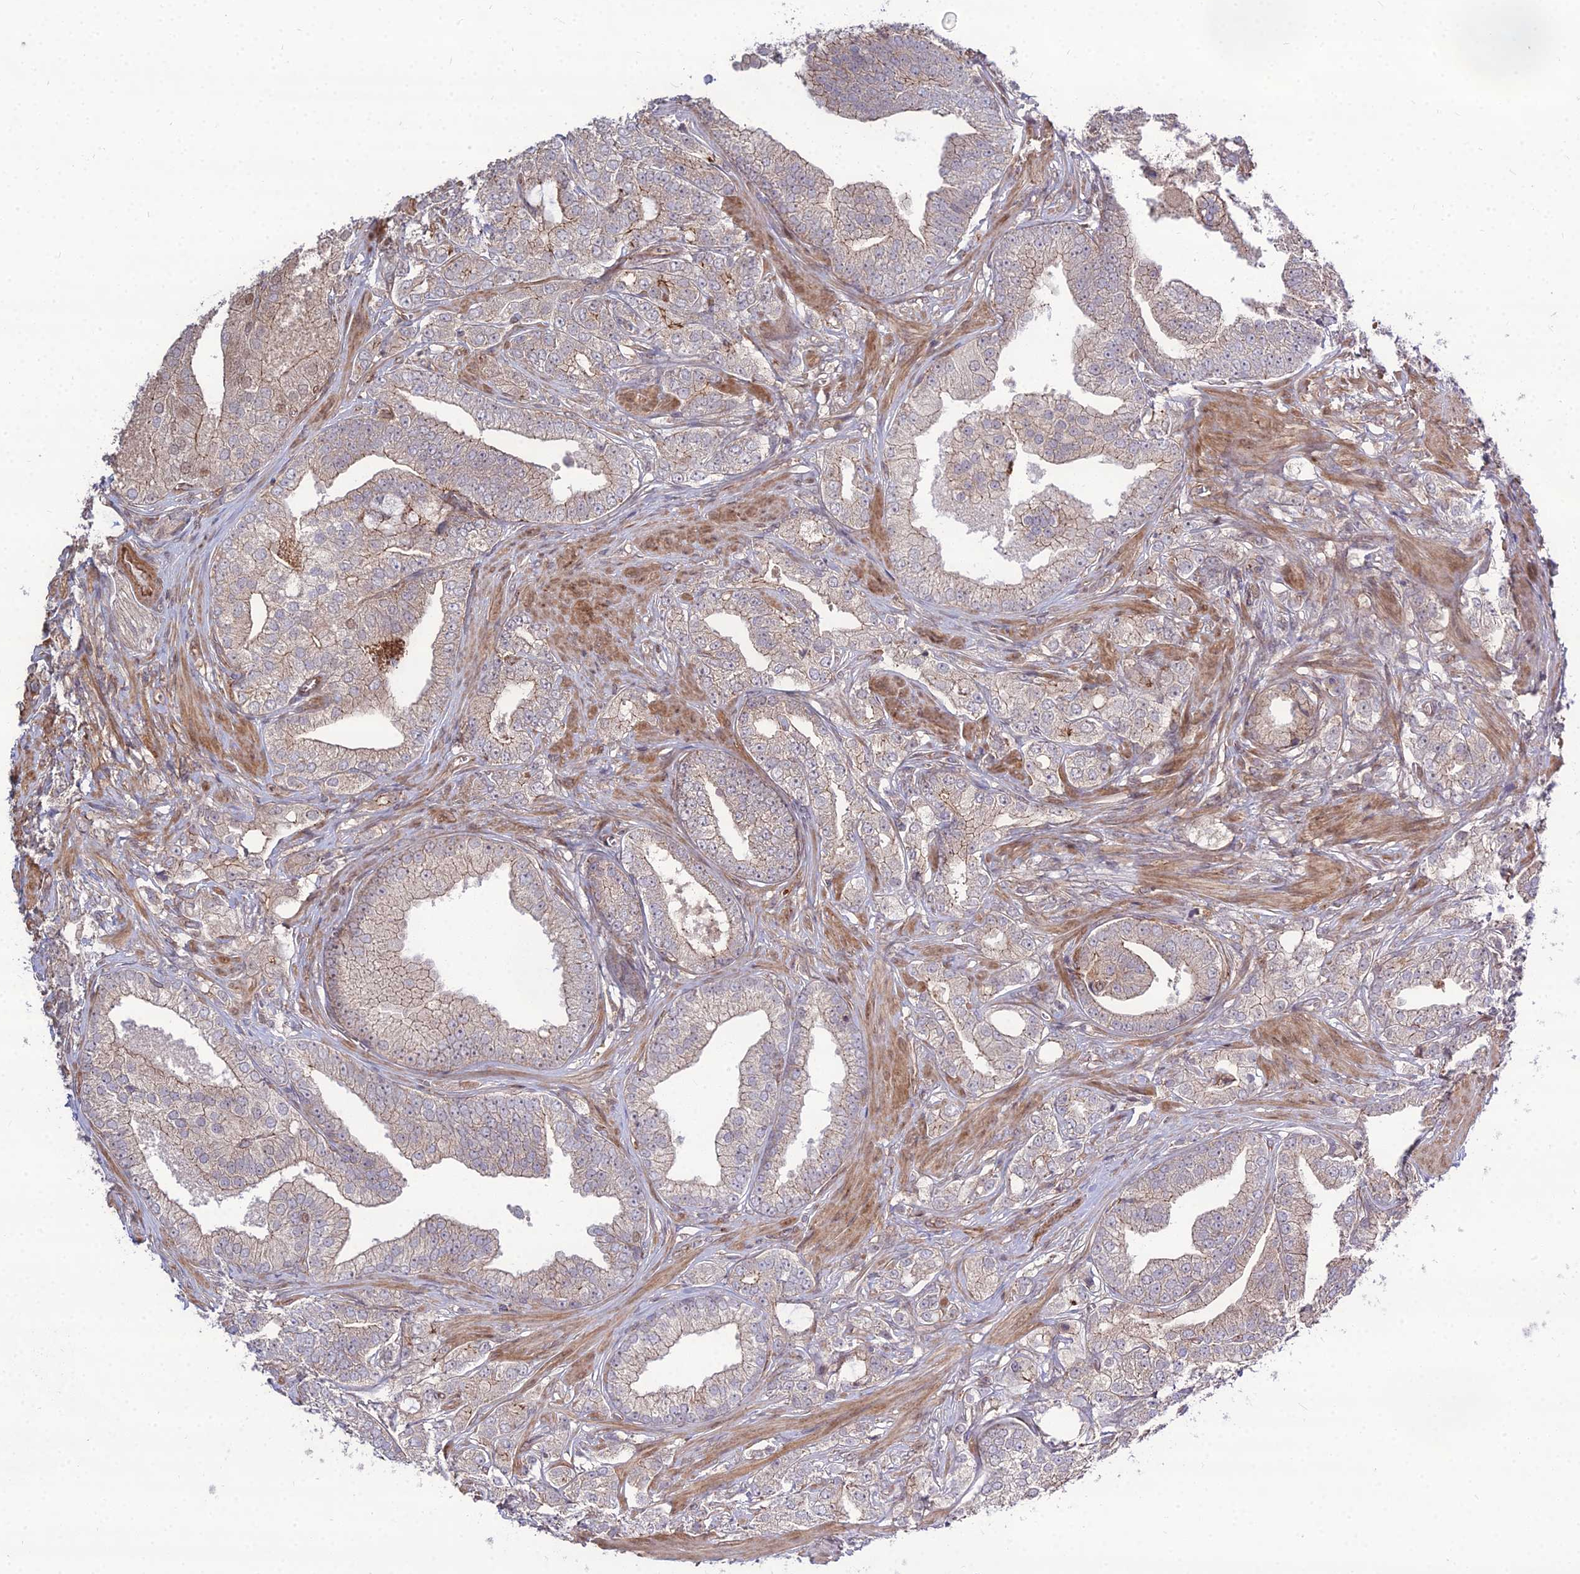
{"staining": {"intensity": "weak", "quantity": "25%-75%", "location": "cytoplasmic/membranous"}, "tissue": "prostate cancer", "cell_type": "Tumor cells", "image_type": "cancer", "snomed": [{"axis": "morphology", "description": "Adenocarcinoma, High grade"}, {"axis": "topography", "description": "Prostate"}], "caption": "IHC staining of prostate high-grade adenocarcinoma, which reveals low levels of weak cytoplasmic/membranous expression in about 25%-75% of tumor cells indicating weak cytoplasmic/membranous protein expression. The staining was performed using DAB (3,3'-diaminobenzidine) (brown) for protein detection and nuclei were counterstained in hematoxylin (blue).", "gene": "TSPYL2", "patient": {"sex": "male", "age": 50}}